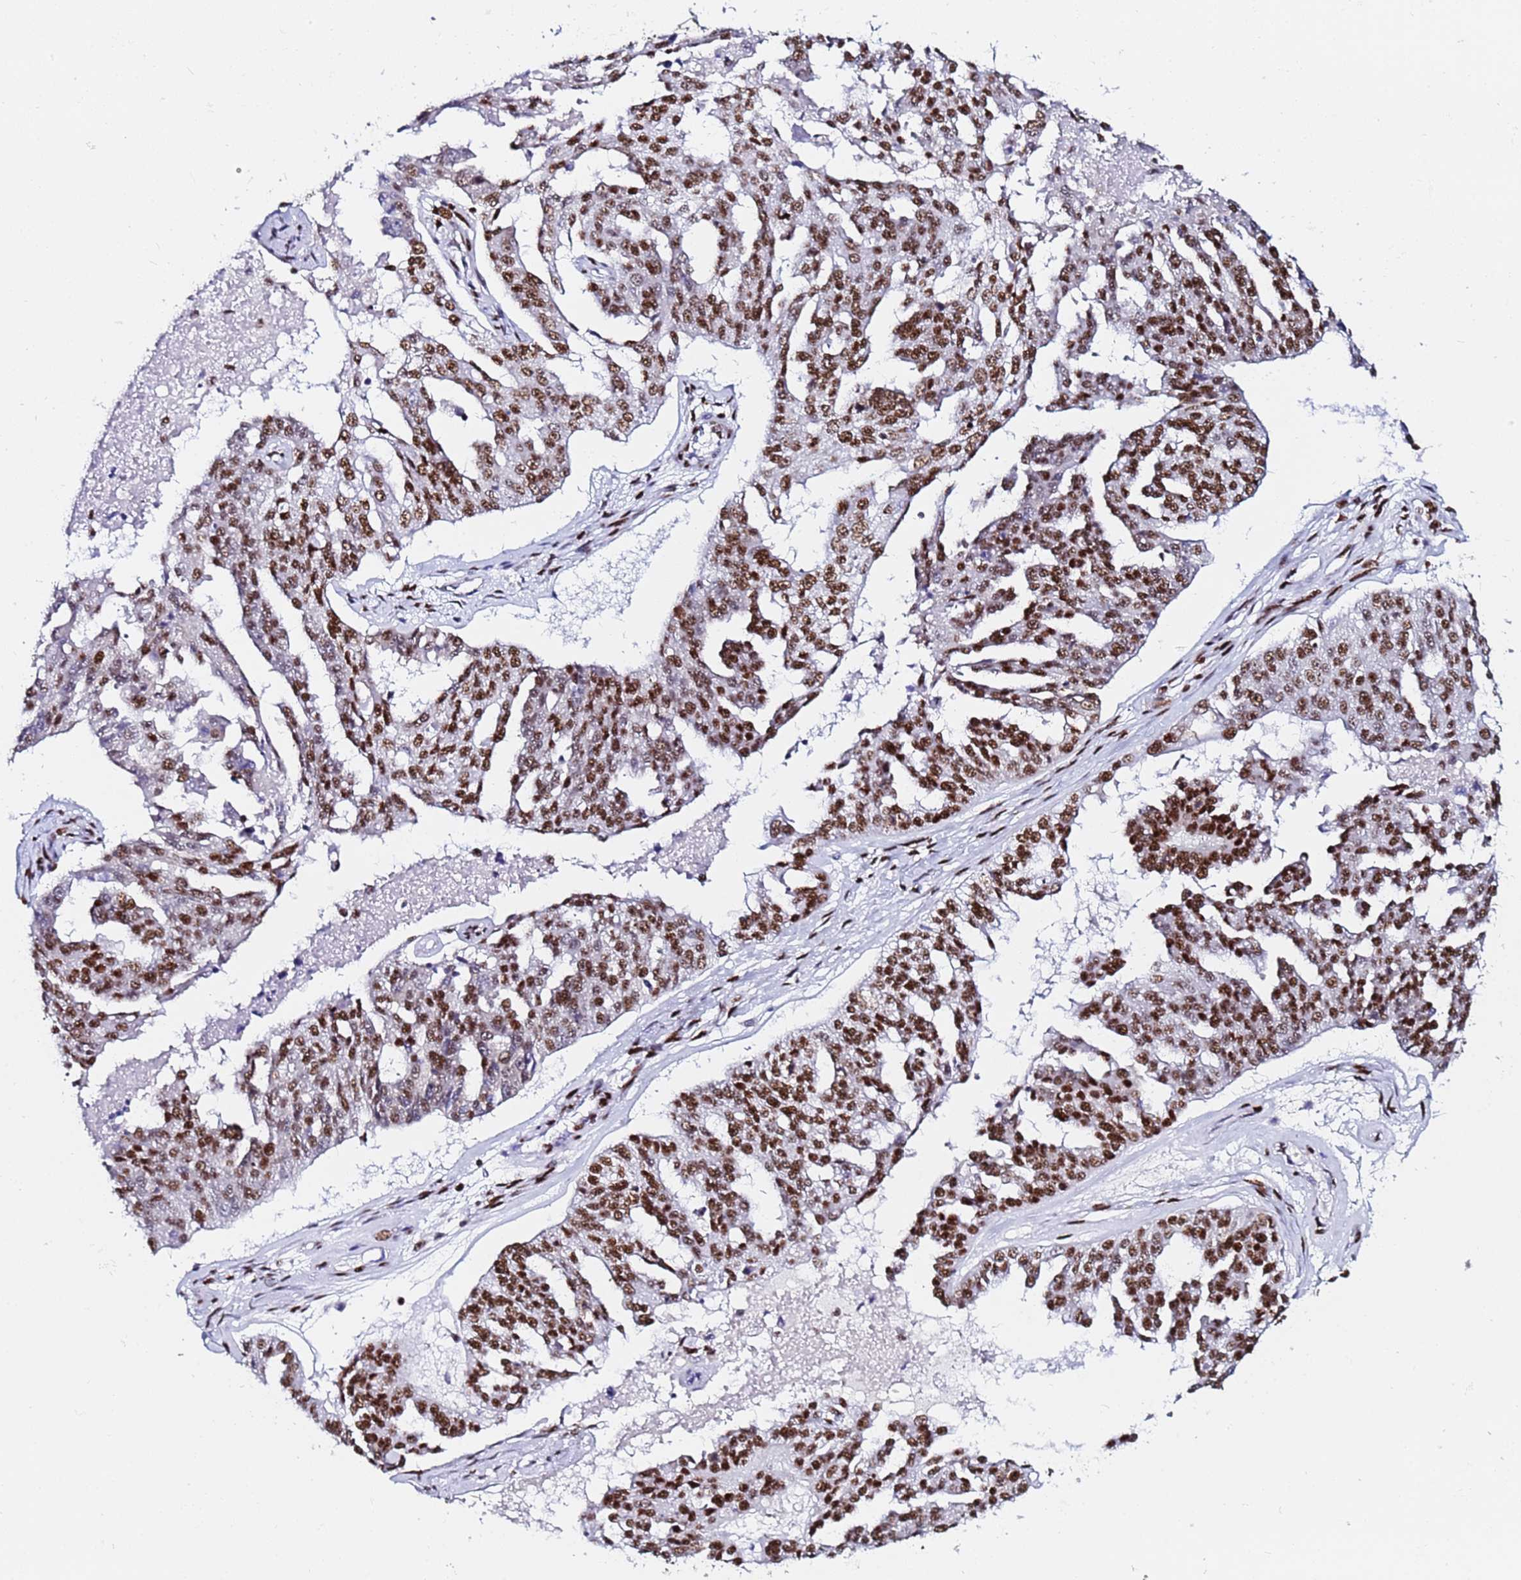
{"staining": {"intensity": "strong", "quantity": ">75%", "location": "nuclear"}, "tissue": "ovarian cancer", "cell_type": "Tumor cells", "image_type": "cancer", "snomed": [{"axis": "morphology", "description": "Cystadenocarcinoma, serous, NOS"}, {"axis": "topography", "description": "Ovary"}], "caption": "Protein expression analysis of human serous cystadenocarcinoma (ovarian) reveals strong nuclear positivity in about >75% of tumor cells. (IHC, brightfield microscopy, high magnification).", "gene": "SNRPA1", "patient": {"sex": "female", "age": 58}}